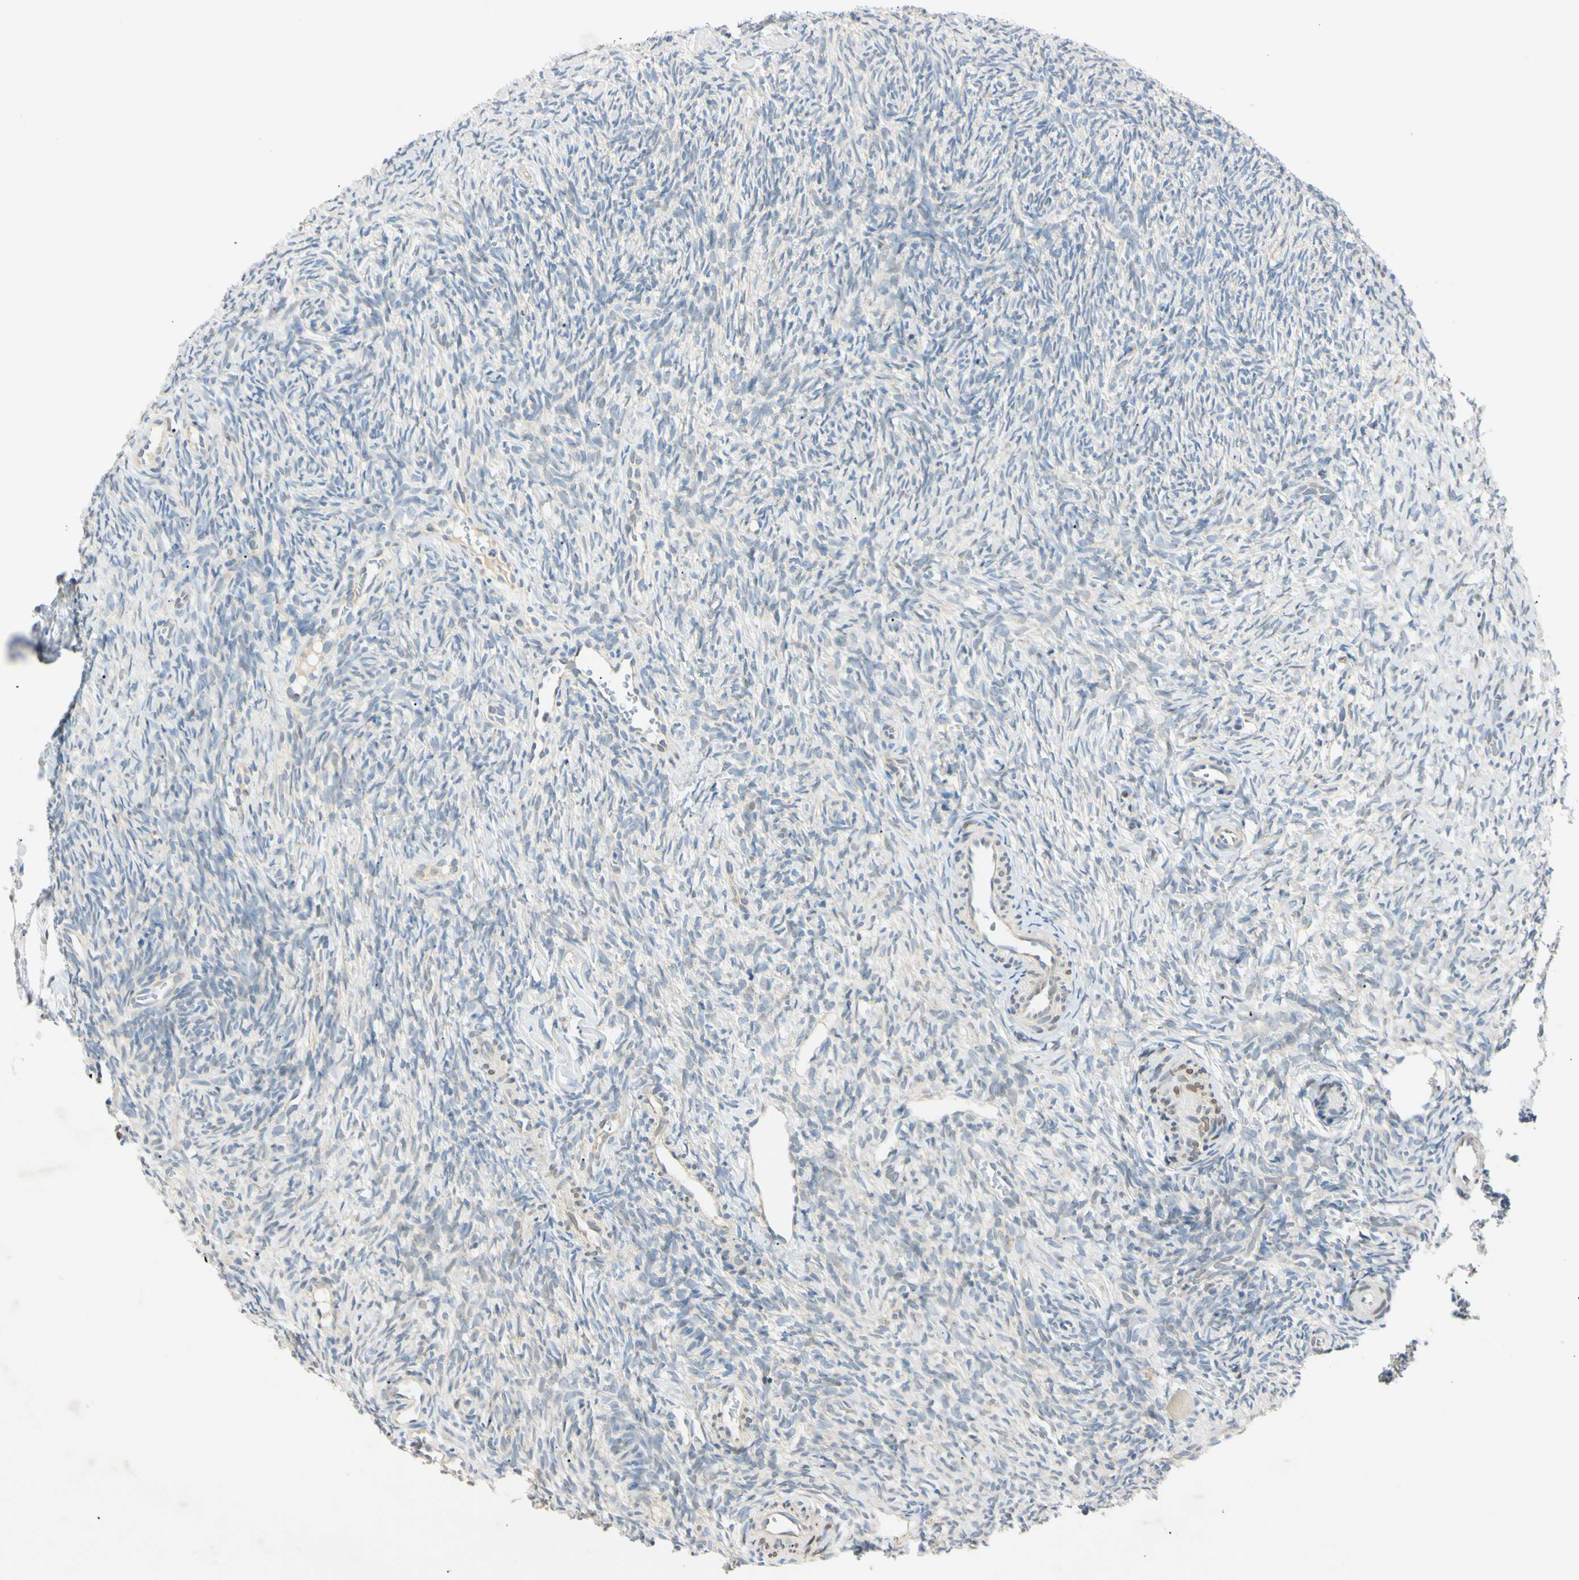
{"staining": {"intensity": "negative", "quantity": "none", "location": "none"}, "tissue": "ovary", "cell_type": "Ovarian stroma cells", "image_type": "normal", "snomed": [{"axis": "morphology", "description": "Normal tissue, NOS"}, {"axis": "topography", "description": "Ovary"}], "caption": "DAB immunohistochemical staining of unremarkable ovary displays no significant staining in ovarian stroma cells. Nuclei are stained in blue.", "gene": "DNAJB12", "patient": {"sex": "female", "age": 35}}